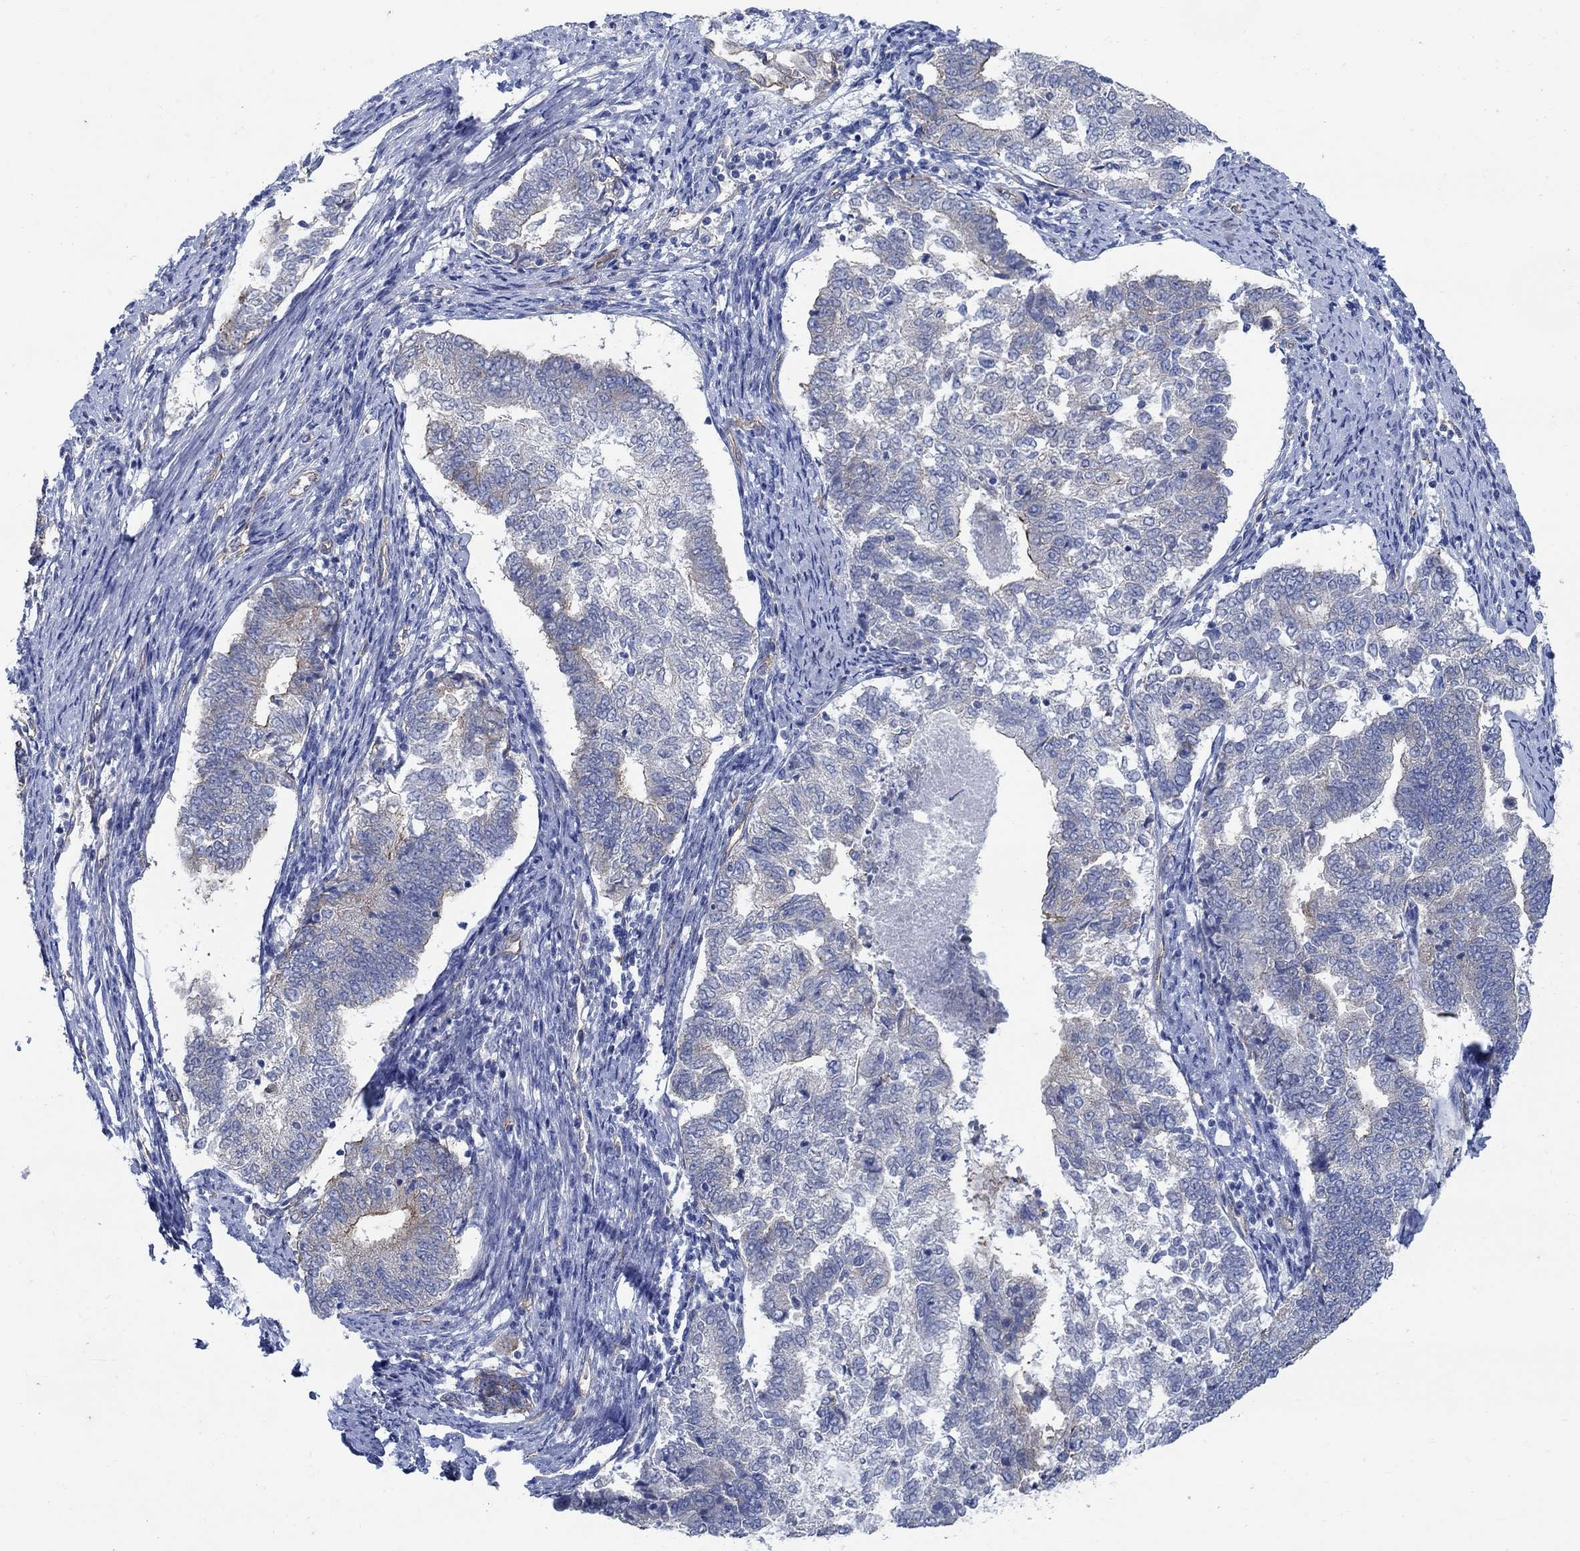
{"staining": {"intensity": "weak", "quantity": "<25%", "location": "cytoplasmic/membranous"}, "tissue": "endometrial cancer", "cell_type": "Tumor cells", "image_type": "cancer", "snomed": [{"axis": "morphology", "description": "Adenocarcinoma, NOS"}, {"axis": "topography", "description": "Endometrium"}], "caption": "Tumor cells are negative for protein expression in human endometrial cancer (adenocarcinoma).", "gene": "TMEM198", "patient": {"sex": "female", "age": 65}}